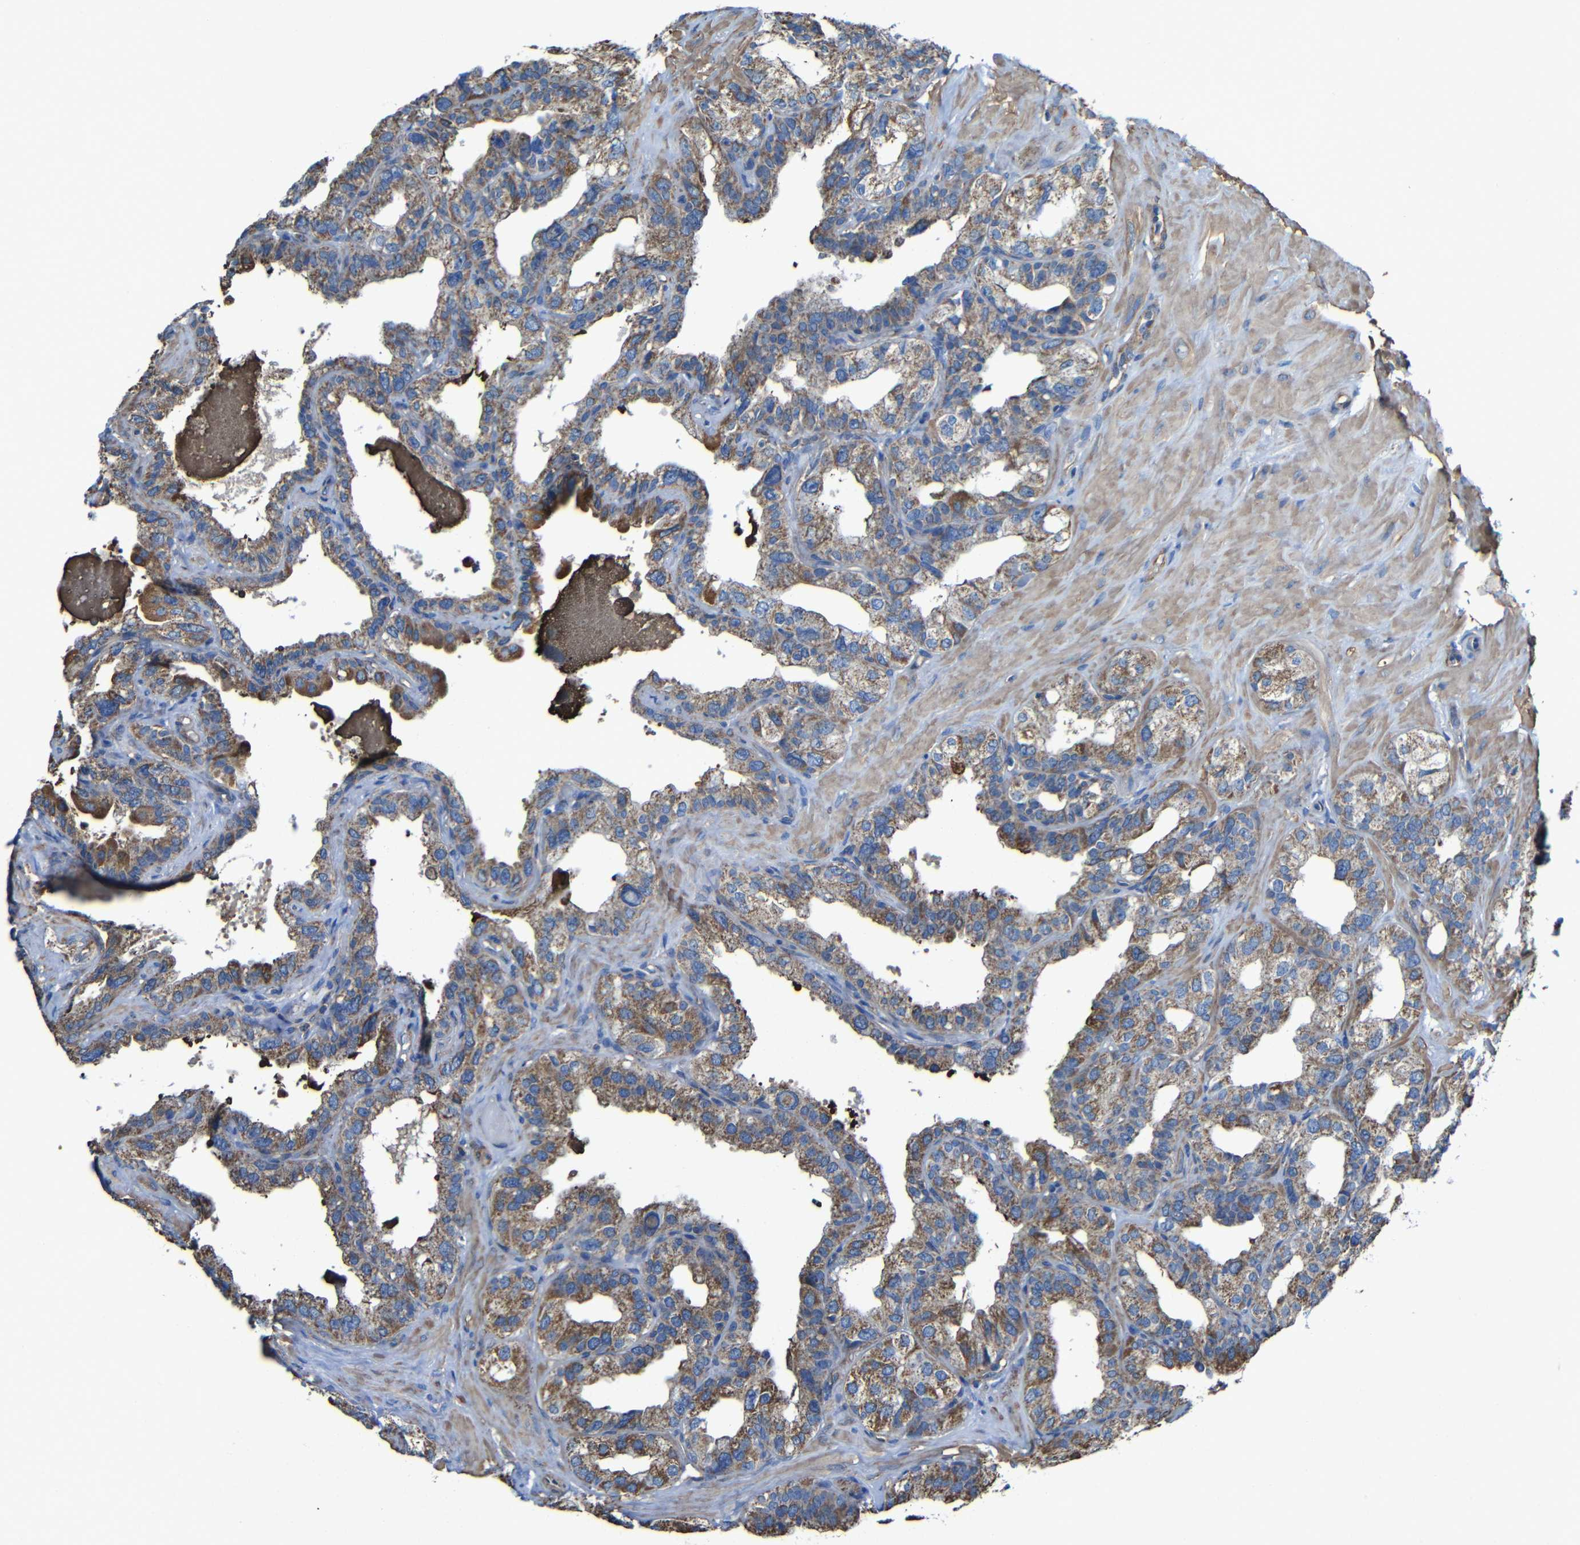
{"staining": {"intensity": "moderate", "quantity": ">75%", "location": "cytoplasmic/membranous"}, "tissue": "seminal vesicle", "cell_type": "Glandular cells", "image_type": "normal", "snomed": [{"axis": "morphology", "description": "Normal tissue, NOS"}, {"axis": "topography", "description": "Seminal veicle"}], "caption": "Seminal vesicle stained with a protein marker displays moderate staining in glandular cells.", "gene": "INTS6L", "patient": {"sex": "male", "age": 68}}